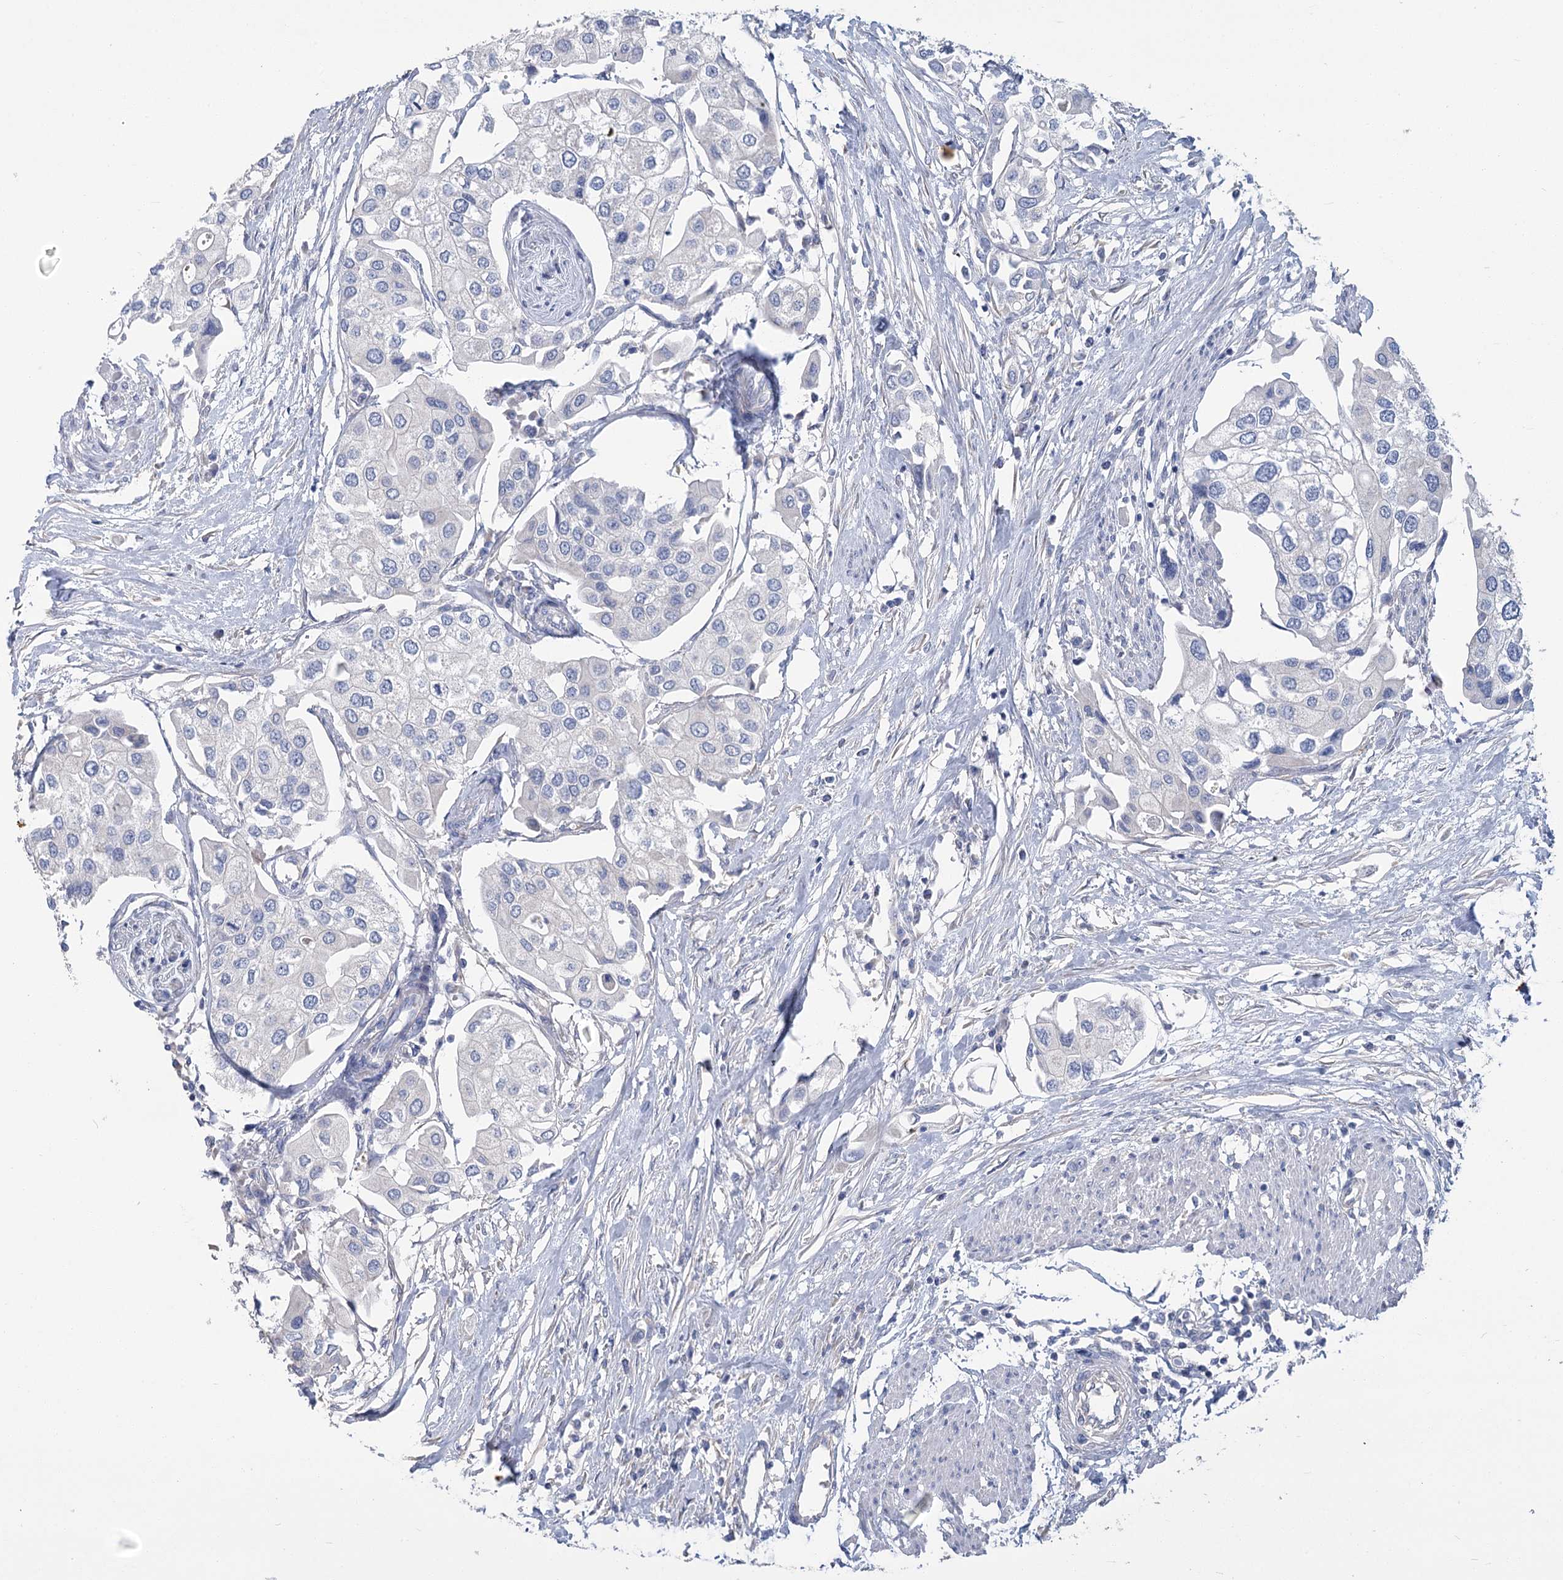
{"staining": {"intensity": "negative", "quantity": "none", "location": "none"}, "tissue": "urothelial cancer", "cell_type": "Tumor cells", "image_type": "cancer", "snomed": [{"axis": "morphology", "description": "Urothelial carcinoma, High grade"}, {"axis": "topography", "description": "Urinary bladder"}], "caption": "The image shows no significant expression in tumor cells of urothelial cancer.", "gene": "SLC9A3", "patient": {"sex": "male", "age": 64}}